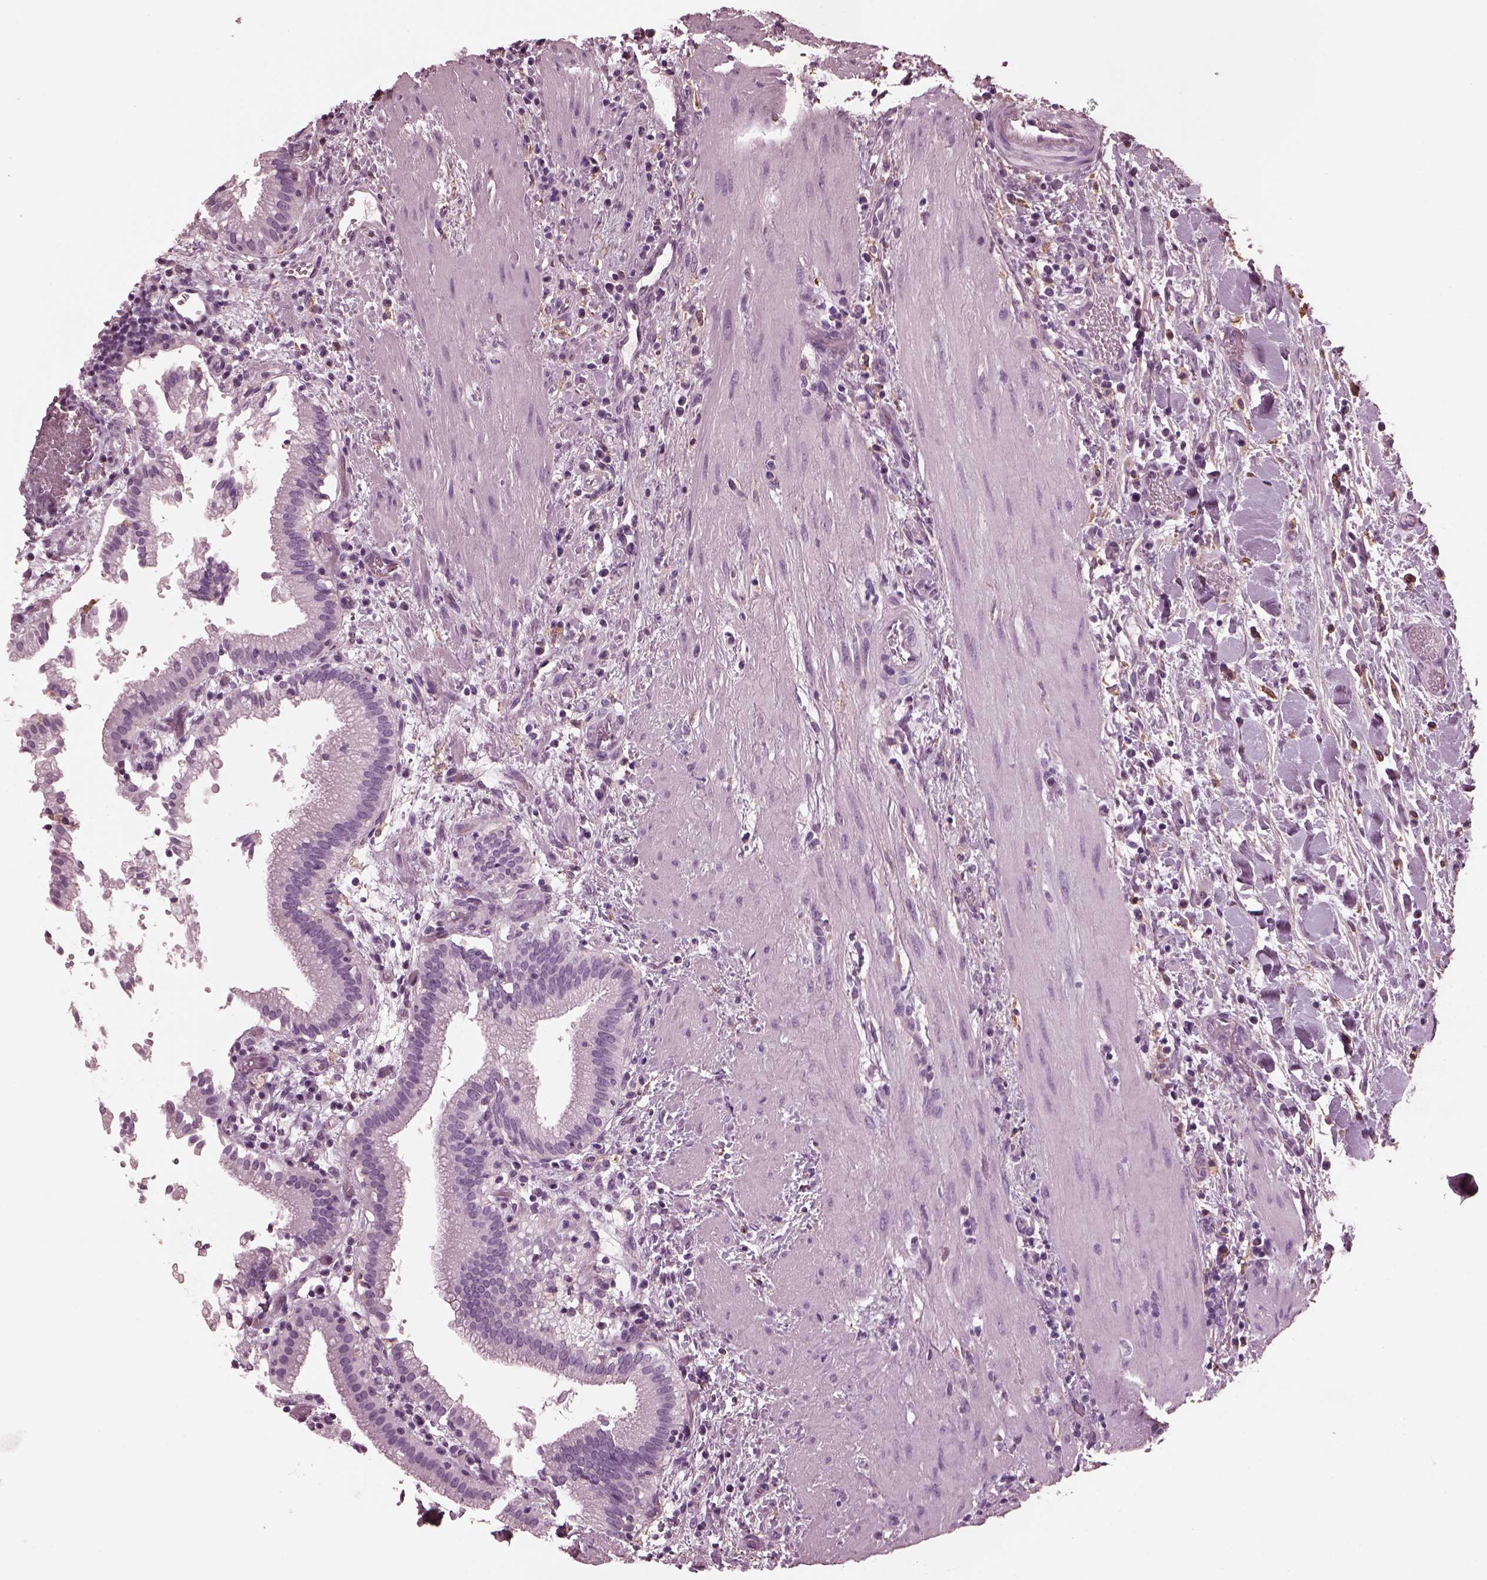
{"staining": {"intensity": "negative", "quantity": "none", "location": "none"}, "tissue": "gallbladder", "cell_type": "Glandular cells", "image_type": "normal", "snomed": [{"axis": "morphology", "description": "Normal tissue, NOS"}, {"axis": "topography", "description": "Gallbladder"}], "caption": "DAB (3,3'-diaminobenzidine) immunohistochemical staining of unremarkable gallbladder shows no significant expression in glandular cells.", "gene": "CGA", "patient": {"sex": "male", "age": 42}}